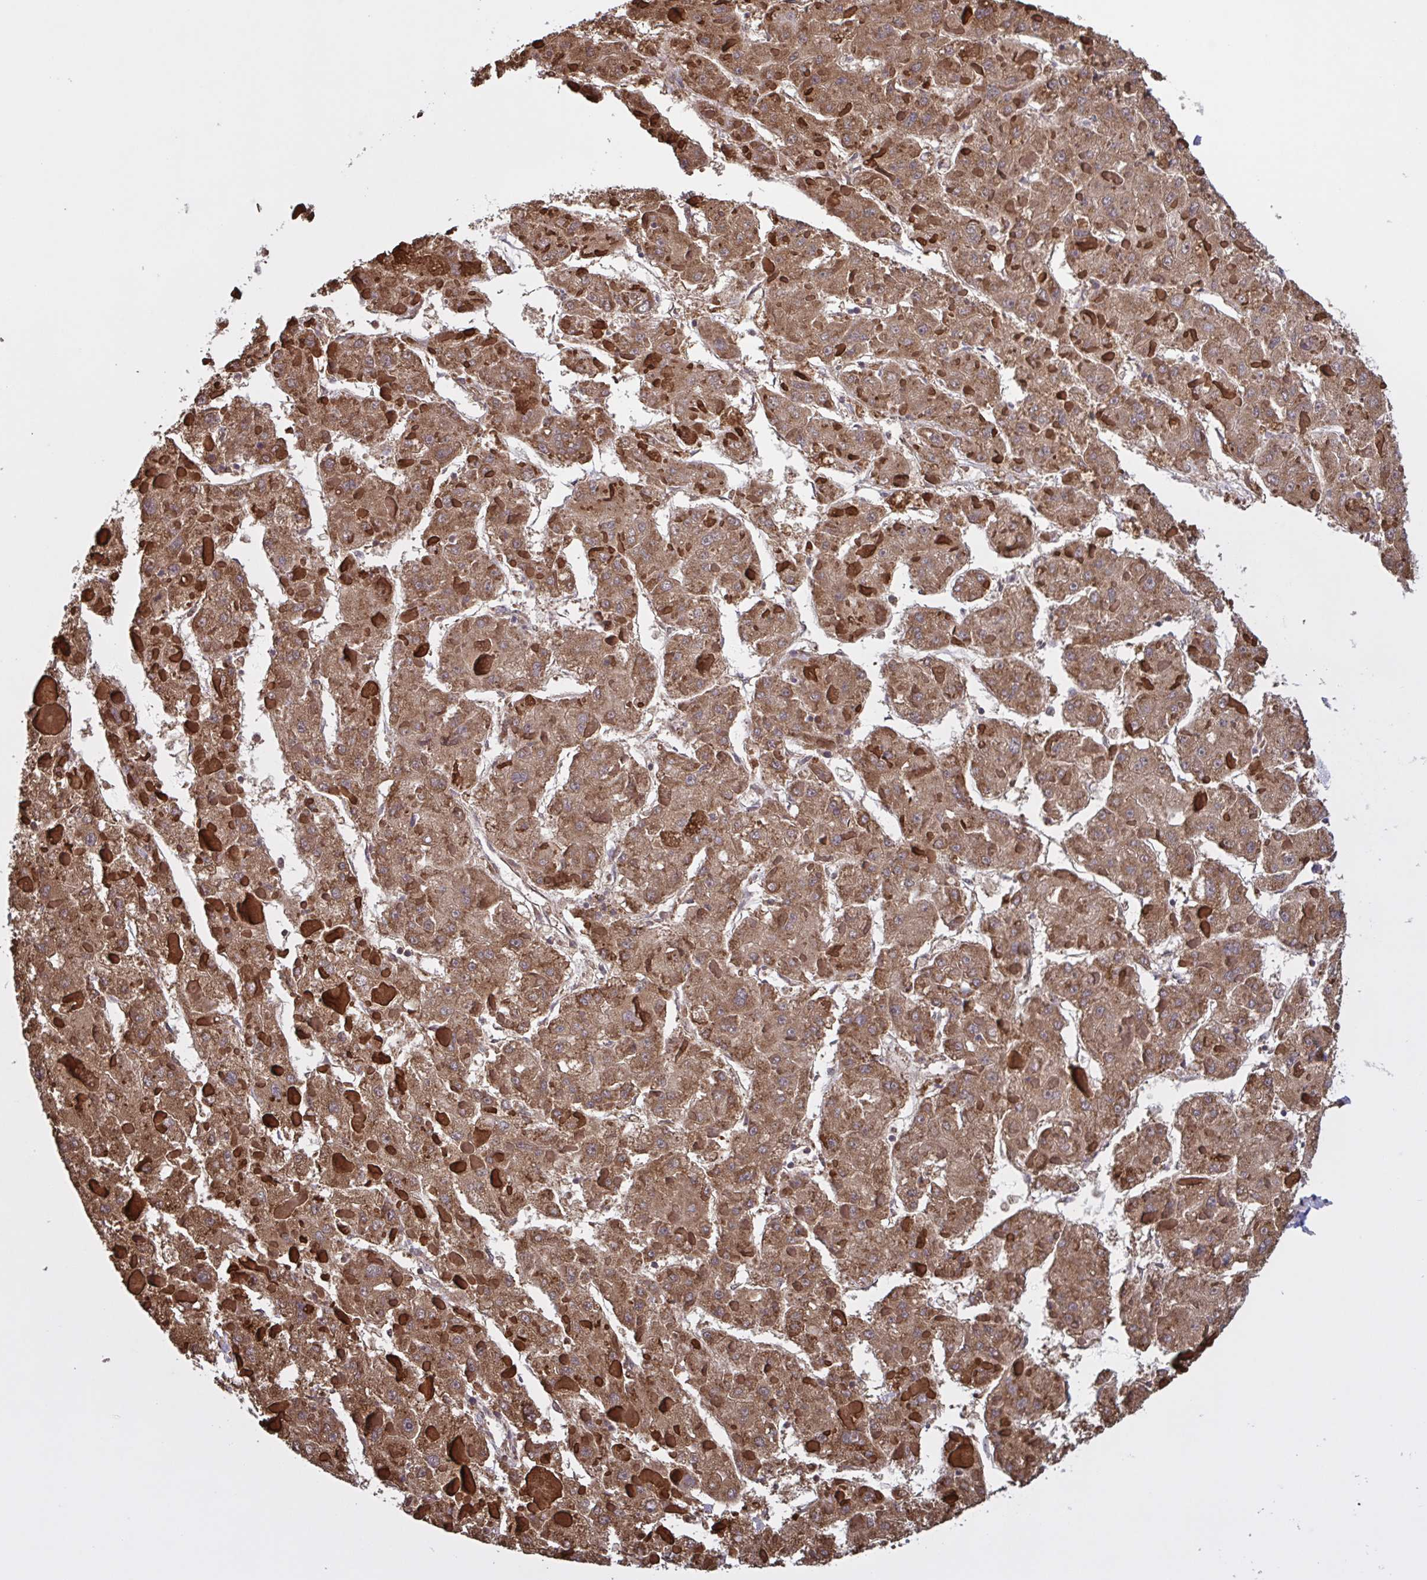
{"staining": {"intensity": "moderate", "quantity": ">75%", "location": "cytoplasmic/membranous"}, "tissue": "liver cancer", "cell_type": "Tumor cells", "image_type": "cancer", "snomed": [{"axis": "morphology", "description": "Carcinoma, Hepatocellular, NOS"}, {"axis": "topography", "description": "Liver"}], "caption": "The histopathology image reveals staining of liver hepatocellular carcinoma, revealing moderate cytoplasmic/membranous protein expression (brown color) within tumor cells.", "gene": "SEC63", "patient": {"sex": "female", "age": 73}}